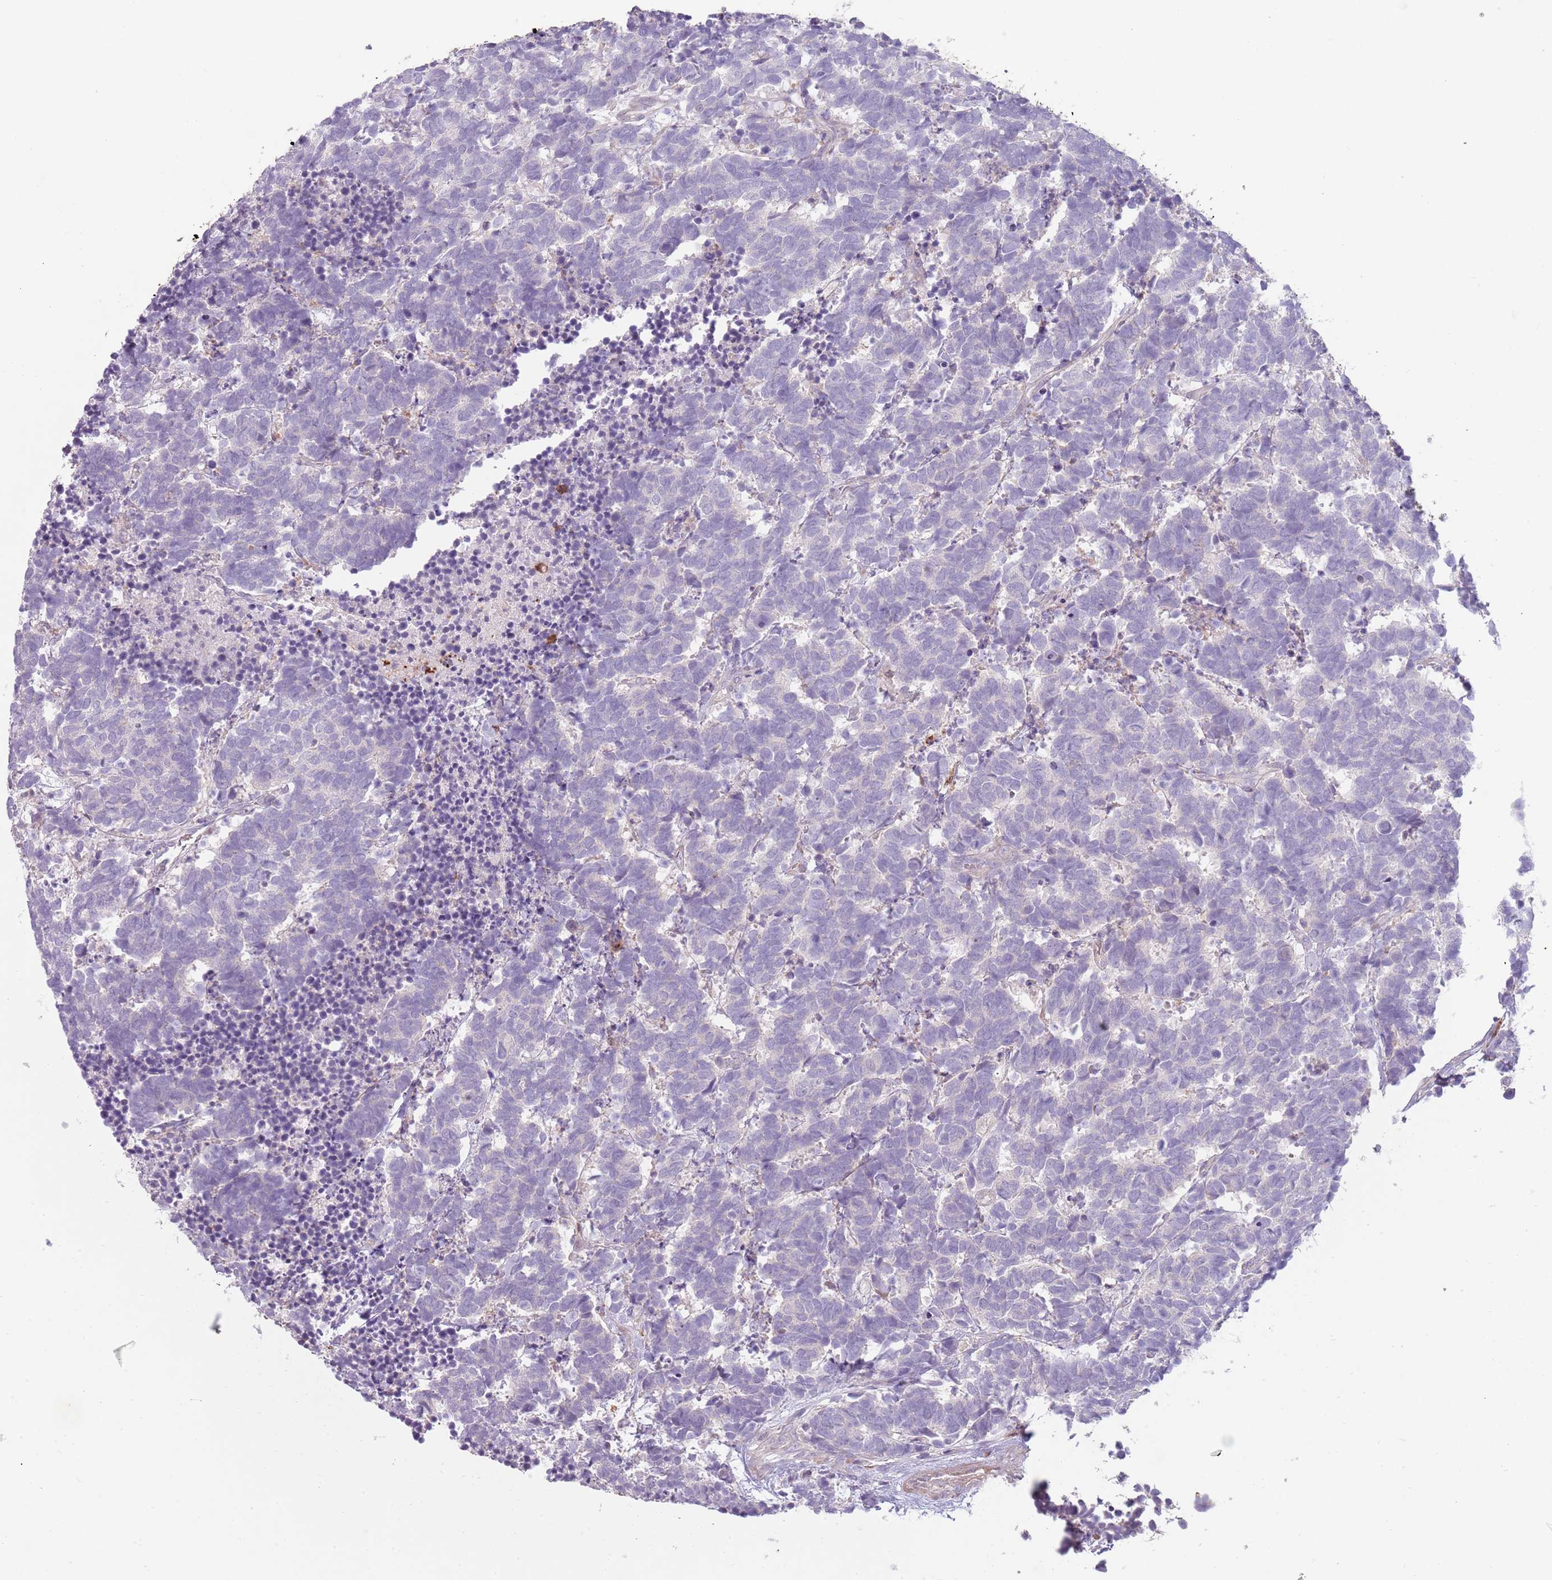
{"staining": {"intensity": "negative", "quantity": "none", "location": "none"}, "tissue": "carcinoid", "cell_type": "Tumor cells", "image_type": "cancer", "snomed": [{"axis": "morphology", "description": "Carcinoma, NOS"}, {"axis": "morphology", "description": "Carcinoid, malignant, NOS"}, {"axis": "topography", "description": "Prostate"}], "caption": "The IHC image has no significant positivity in tumor cells of carcinoid tissue.", "gene": "SPAG4", "patient": {"sex": "male", "age": 57}}